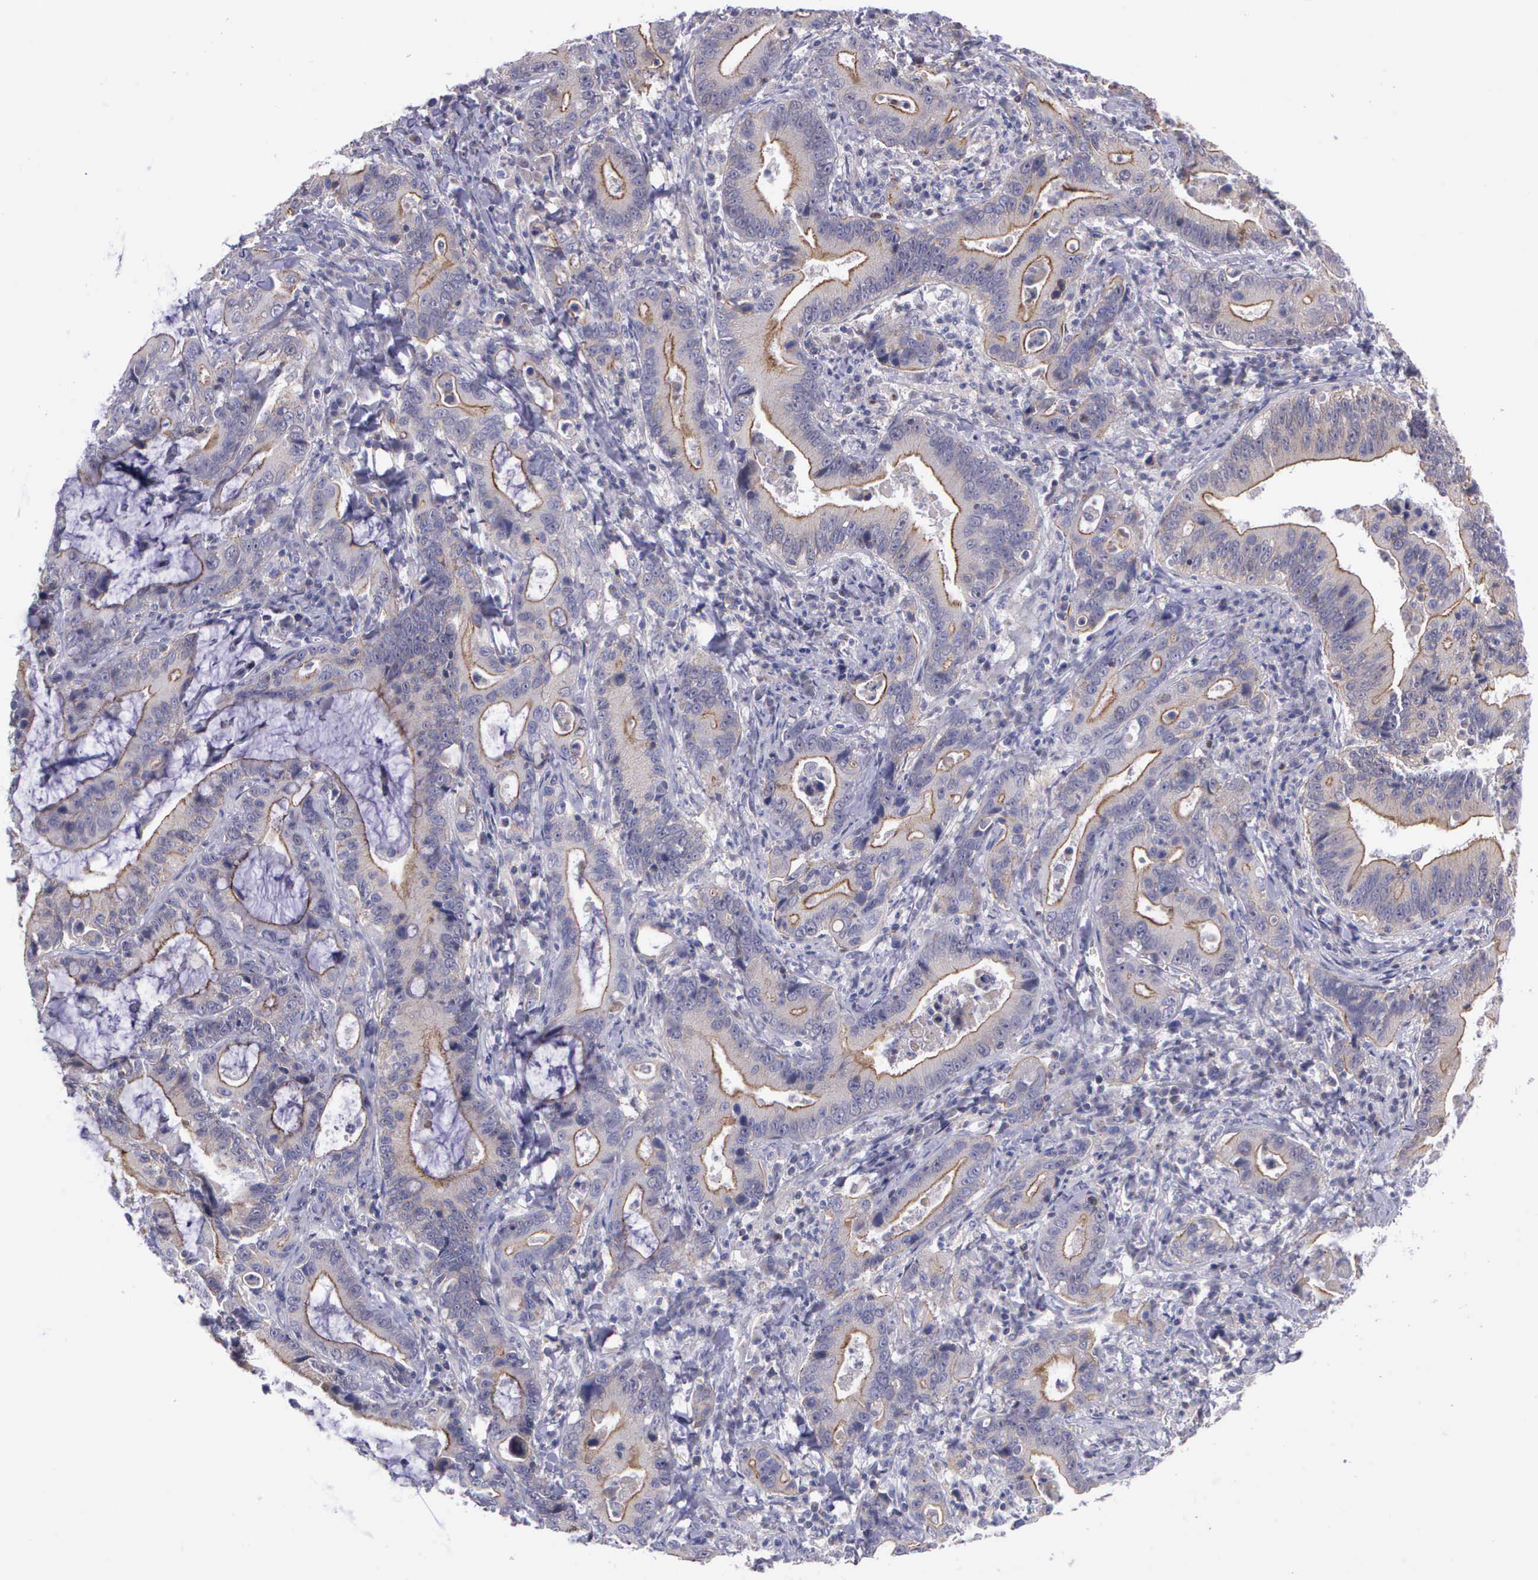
{"staining": {"intensity": "weak", "quantity": "25%-75%", "location": "cytoplasmic/membranous"}, "tissue": "stomach cancer", "cell_type": "Tumor cells", "image_type": "cancer", "snomed": [{"axis": "morphology", "description": "Adenocarcinoma, NOS"}, {"axis": "topography", "description": "Stomach, upper"}], "caption": "Weak cytoplasmic/membranous expression is present in about 25%-75% of tumor cells in adenocarcinoma (stomach).", "gene": "MICAL3", "patient": {"sex": "male", "age": 63}}